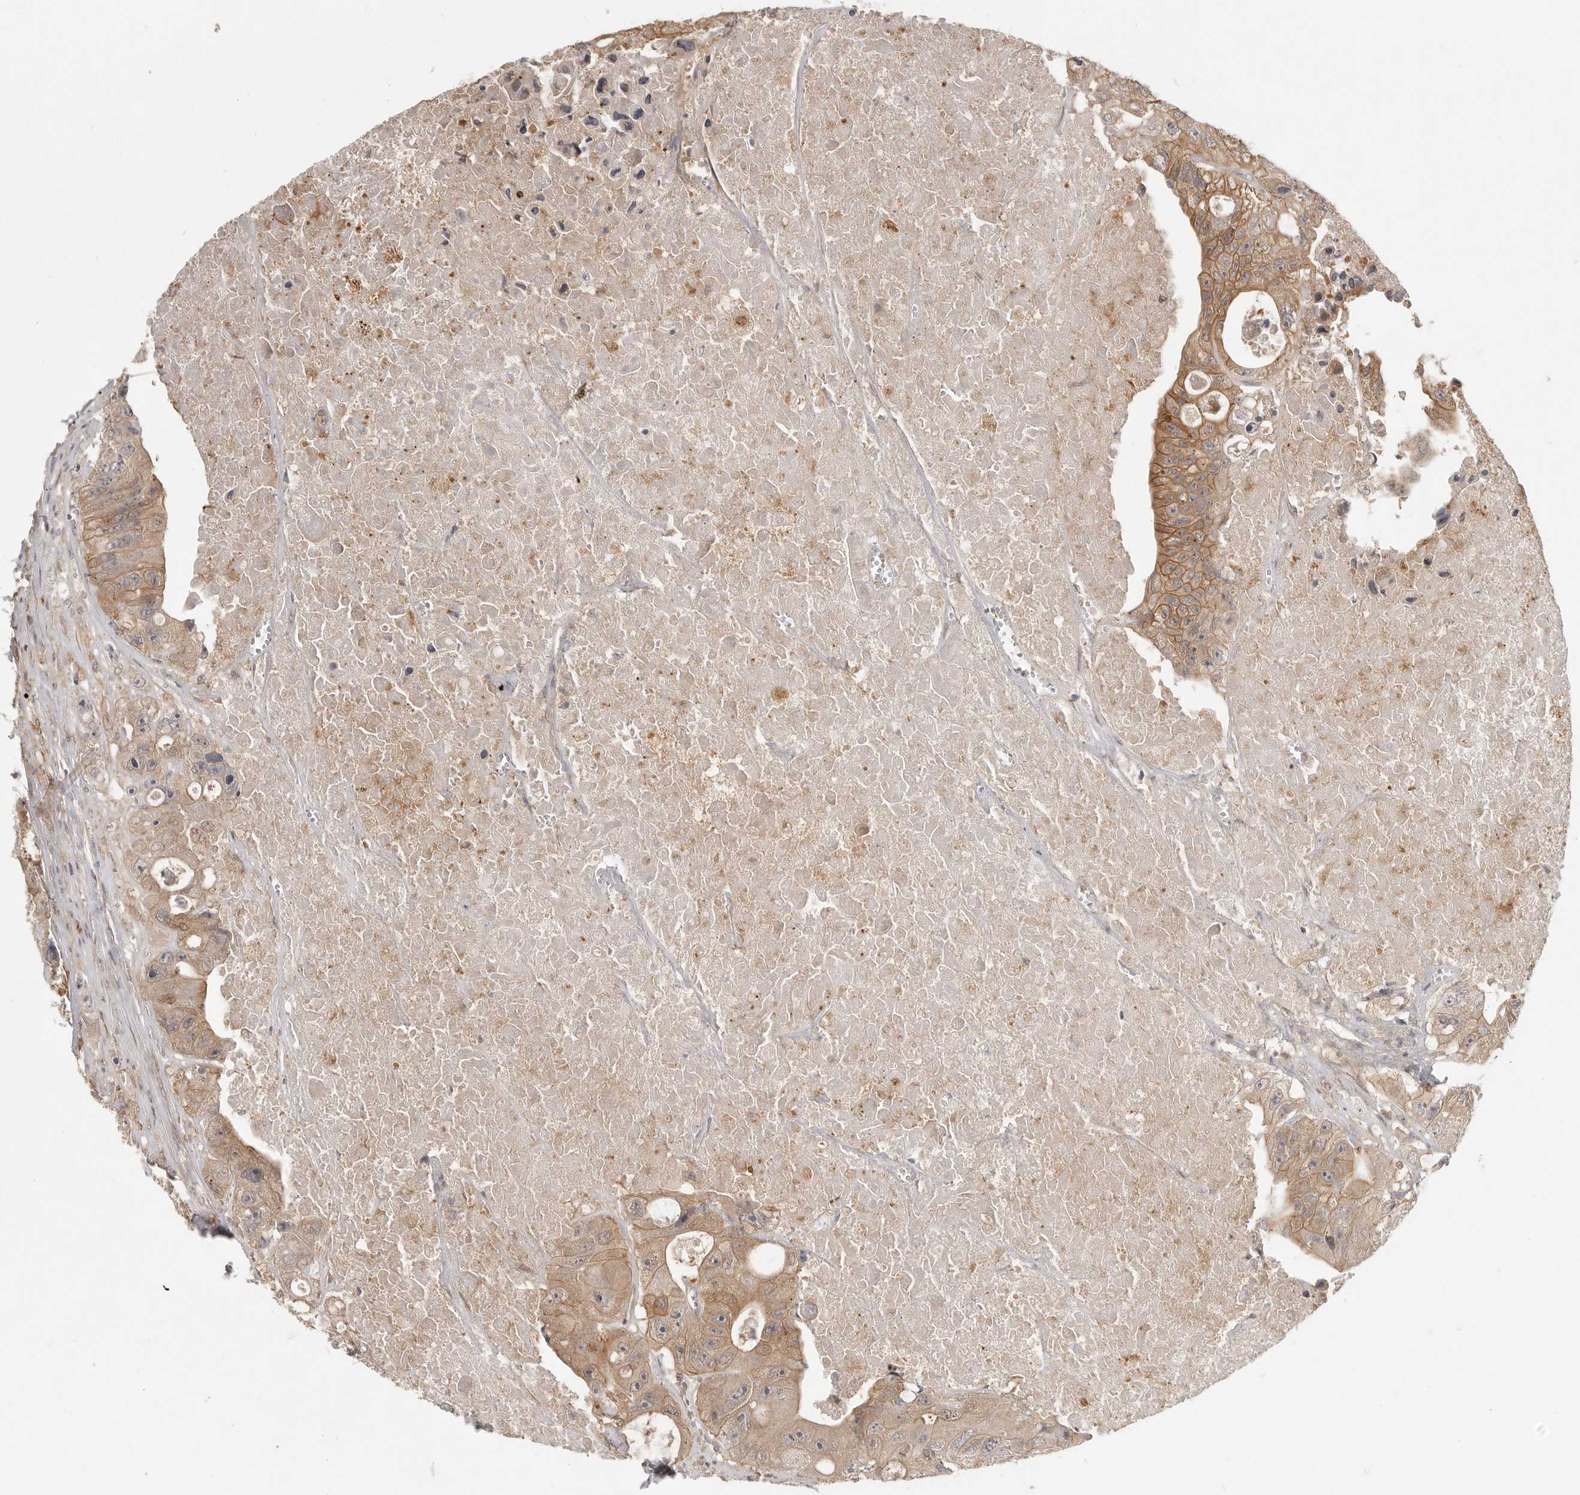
{"staining": {"intensity": "moderate", "quantity": ">75%", "location": "cytoplasmic/membranous"}, "tissue": "colorectal cancer", "cell_type": "Tumor cells", "image_type": "cancer", "snomed": [{"axis": "morphology", "description": "Adenocarcinoma, NOS"}, {"axis": "topography", "description": "Colon"}], "caption": "The immunohistochemical stain labels moderate cytoplasmic/membranous positivity in tumor cells of adenocarcinoma (colorectal) tissue.", "gene": "DBNL", "patient": {"sex": "female", "age": 46}}